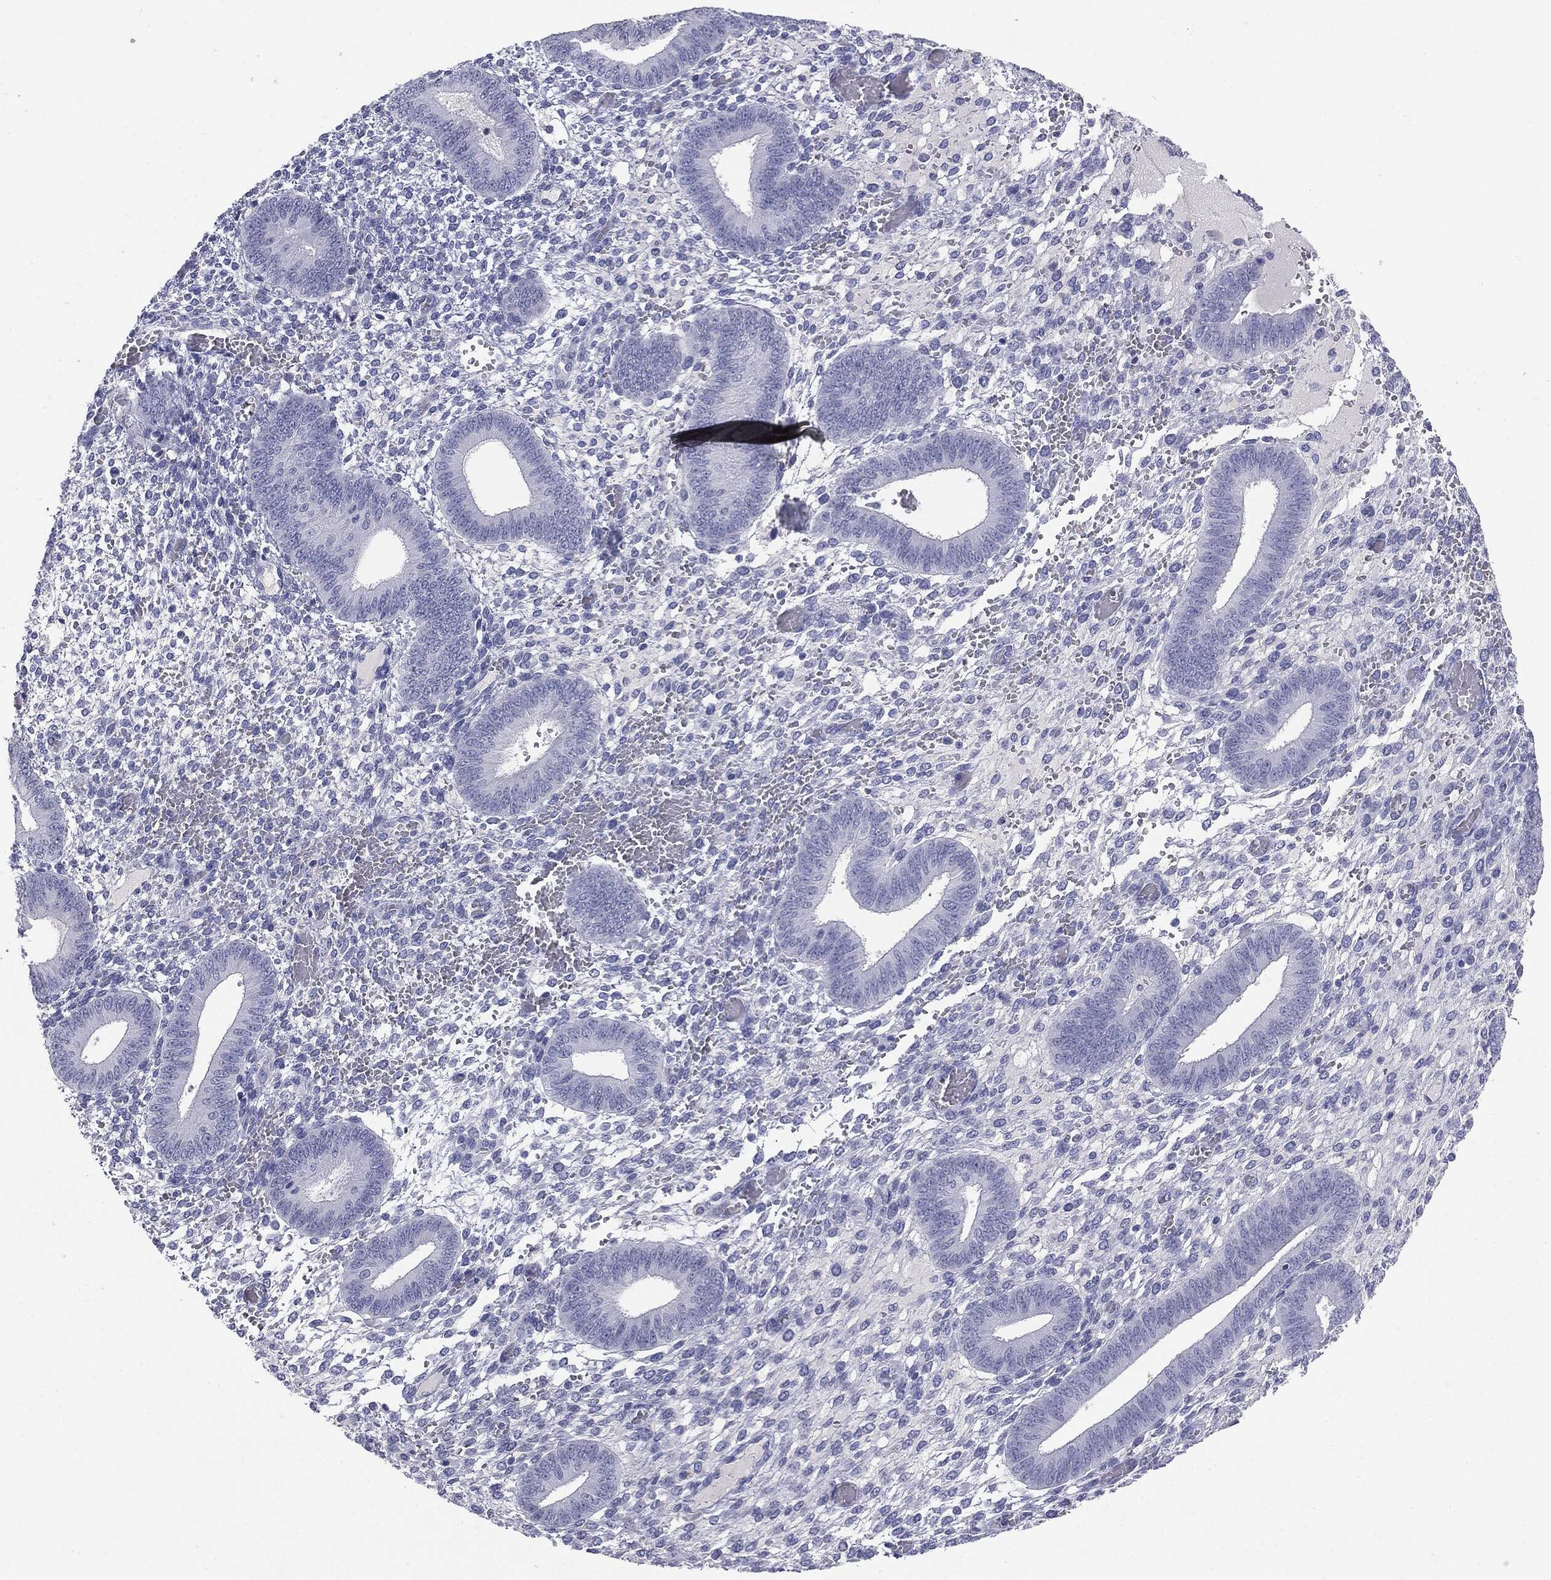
{"staining": {"intensity": "negative", "quantity": "none", "location": "none"}, "tissue": "endometrium", "cell_type": "Cells in endometrial stroma", "image_type": "normal", "snomed": [{"axis": "morphology", "description": "Normal tissue, NOS"}, {"axis": "topography", "description": "Endometrium"}], "caption": "Immunohistochemistry (IHC) photomicrograph of benign endometrium: endometrium stained with DAB (3,3'-diaminobenzidine) shows no significant protein positivity in cells in endometrial stroma.", "gene": "SERPINB4", "patient": {"sex": "female", "age": 42}}